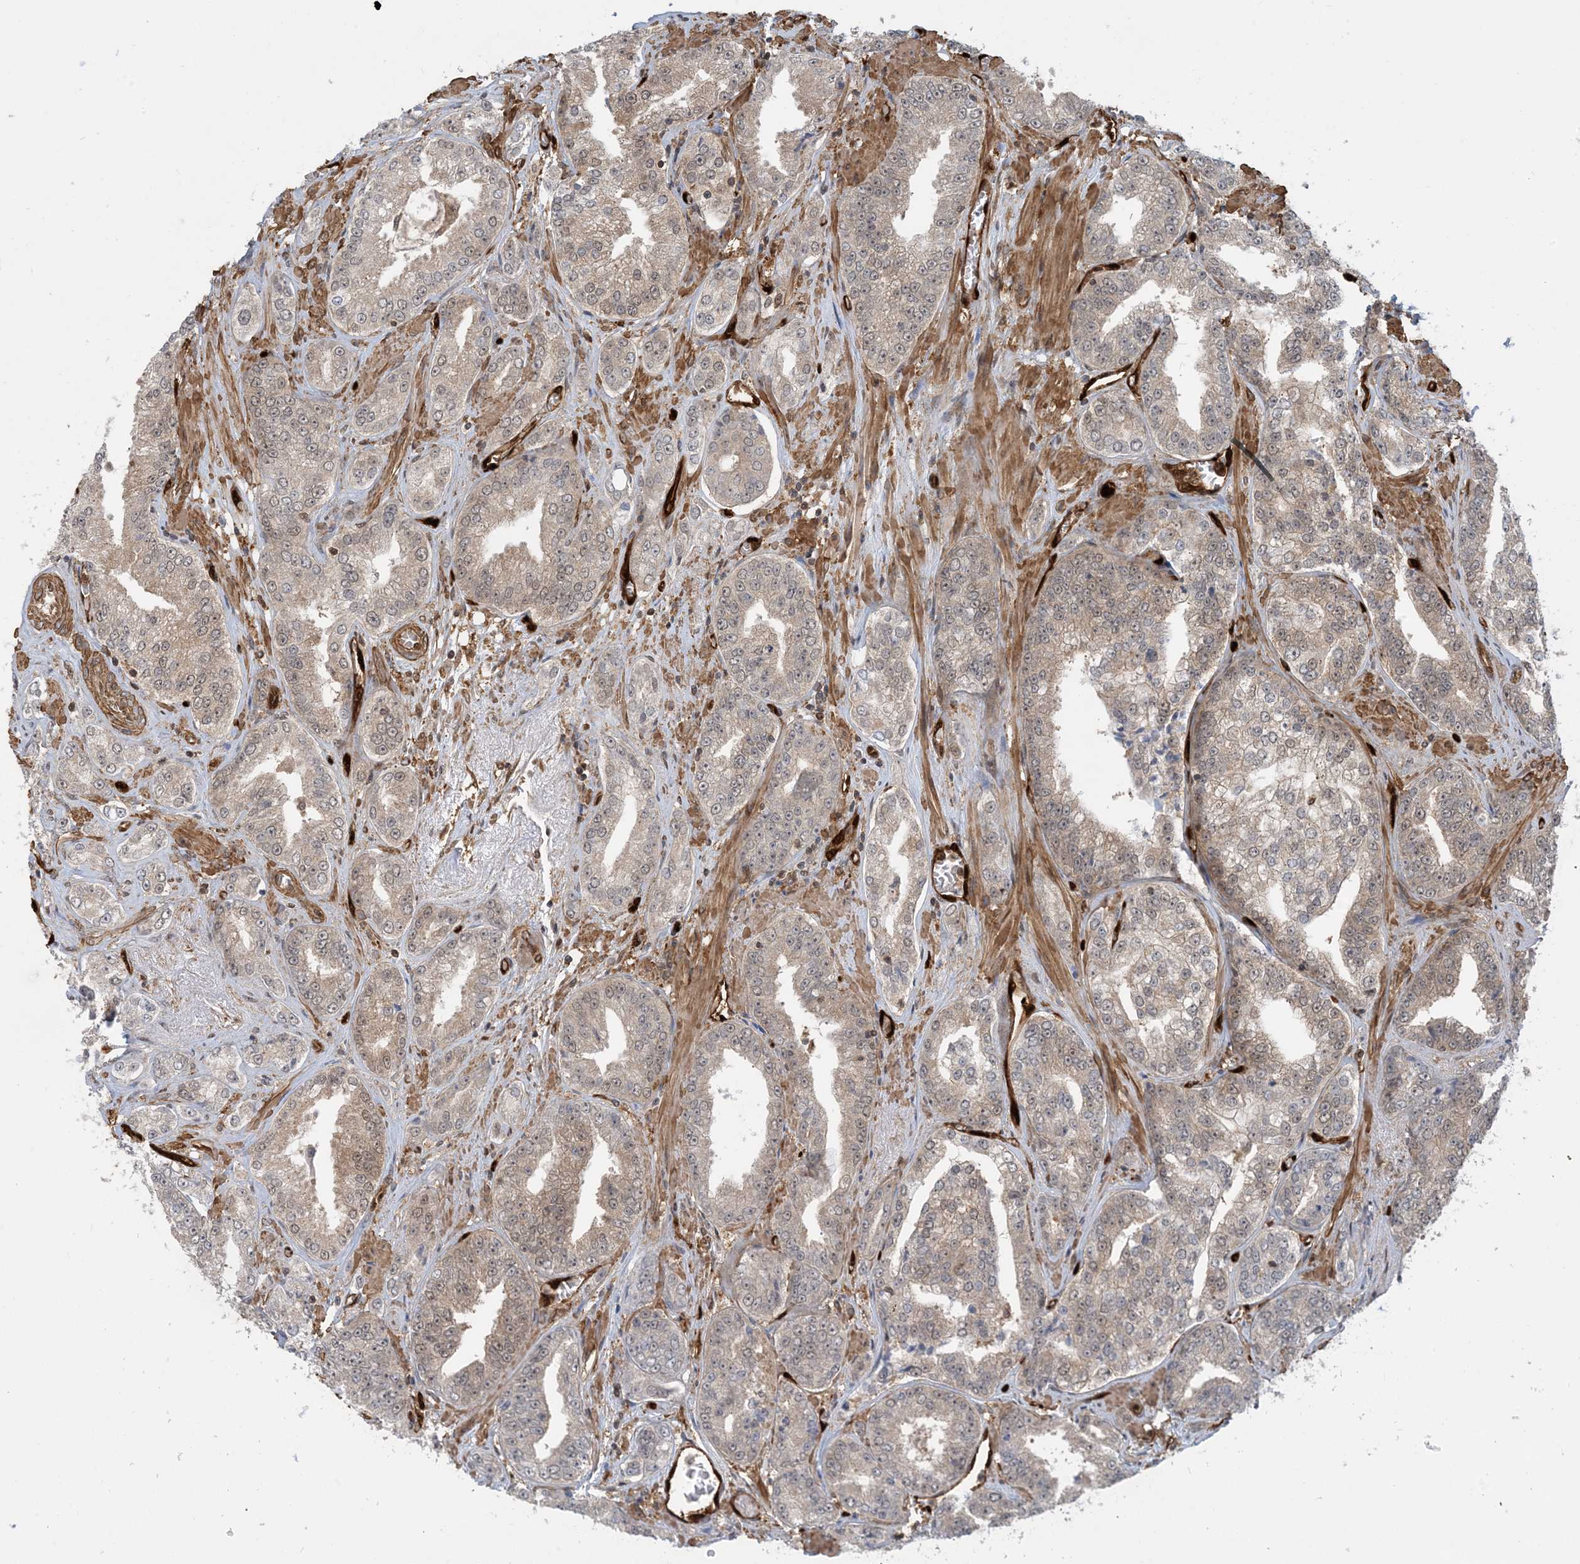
{"staining": {"intensity": "weak", "quantity": "<25%", "location": "cytoplasmic/membranous"}, "tissue": "prostate cancer", "cell_type": "Tumor cells", "image_type": "cancer", "snomed": [{"axis": "morphology", "description": "Adenocarcinoma, High grade"}, {"axis": "topography", "description": "Prostate"}], "caption": "IHC histopathology image of prostate high-grade adenocarcinoma stained for a protein (brown), which exhibits no expression in tumor cells. The staining was performed using DAB (3,3'-diaminobenzidine) to visualize the protein expression in brown, while the nuclei were stained in blue with hematoxylin (Magnification: 20x).", "gene": "PPM1F", "patient": {"sex": "male", "age": 71}}